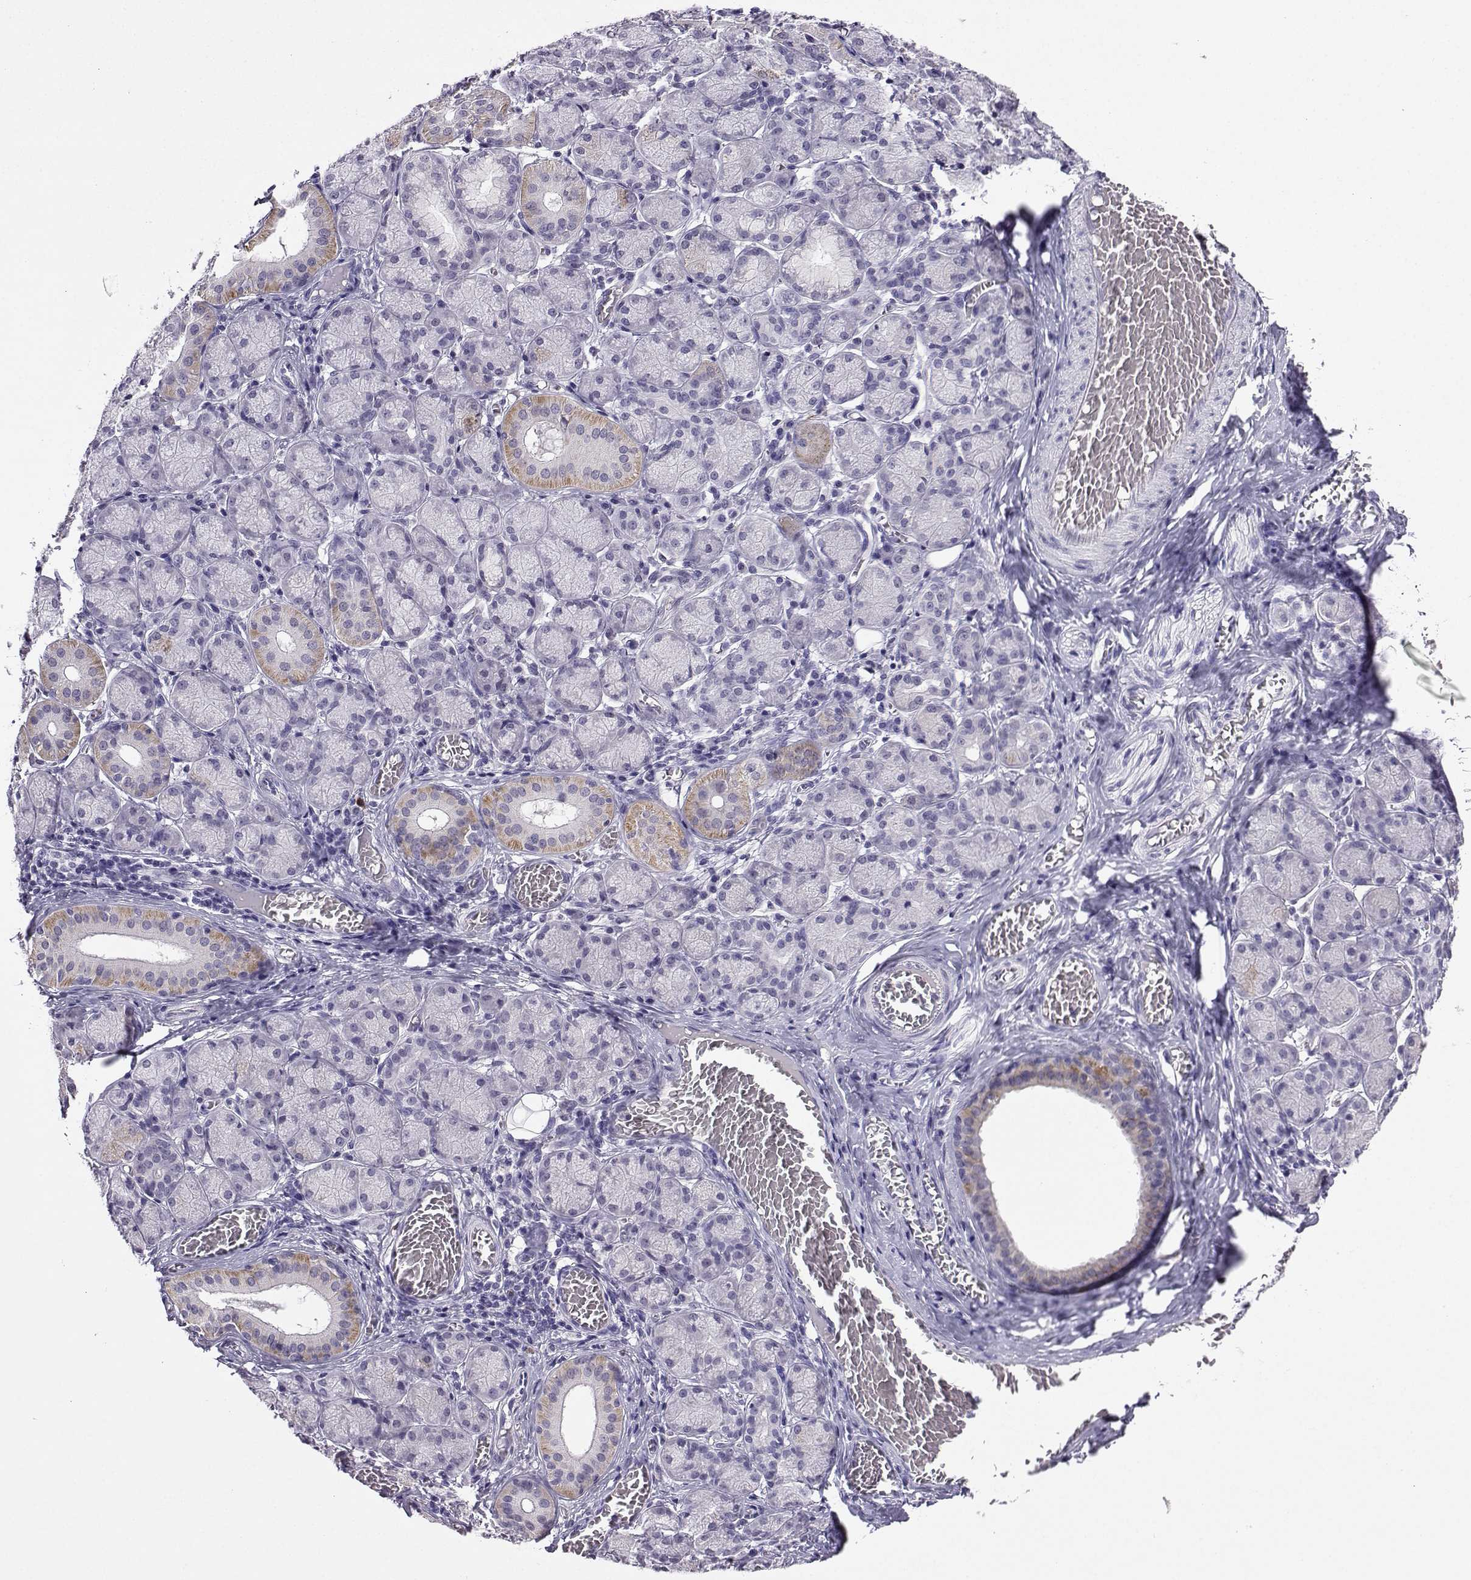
{"staining": {"intensity": "moderate", "quantity": "<25%", "location": "cytoplasmic/membranous"}, "tissue": "salivary gland", "cell_type": "Glandular cells", "image_type": "normal", "snomed": [{"axis": "morphology", "description": "Normal tissue, NOS"}, {"axis": "topography", "description": "Salivary gland"}, {"axis": "topography", "description": "Peripheral nerve tissue"}], "caption": "This micrograph exhibits IHC staining of benign salivary gland, with low moderate cytoplasmic/membranous positivity in approximately <25% of glandular cells.", "gene": "LRFN2", "patient": {"sex": "female", "age": 24}}